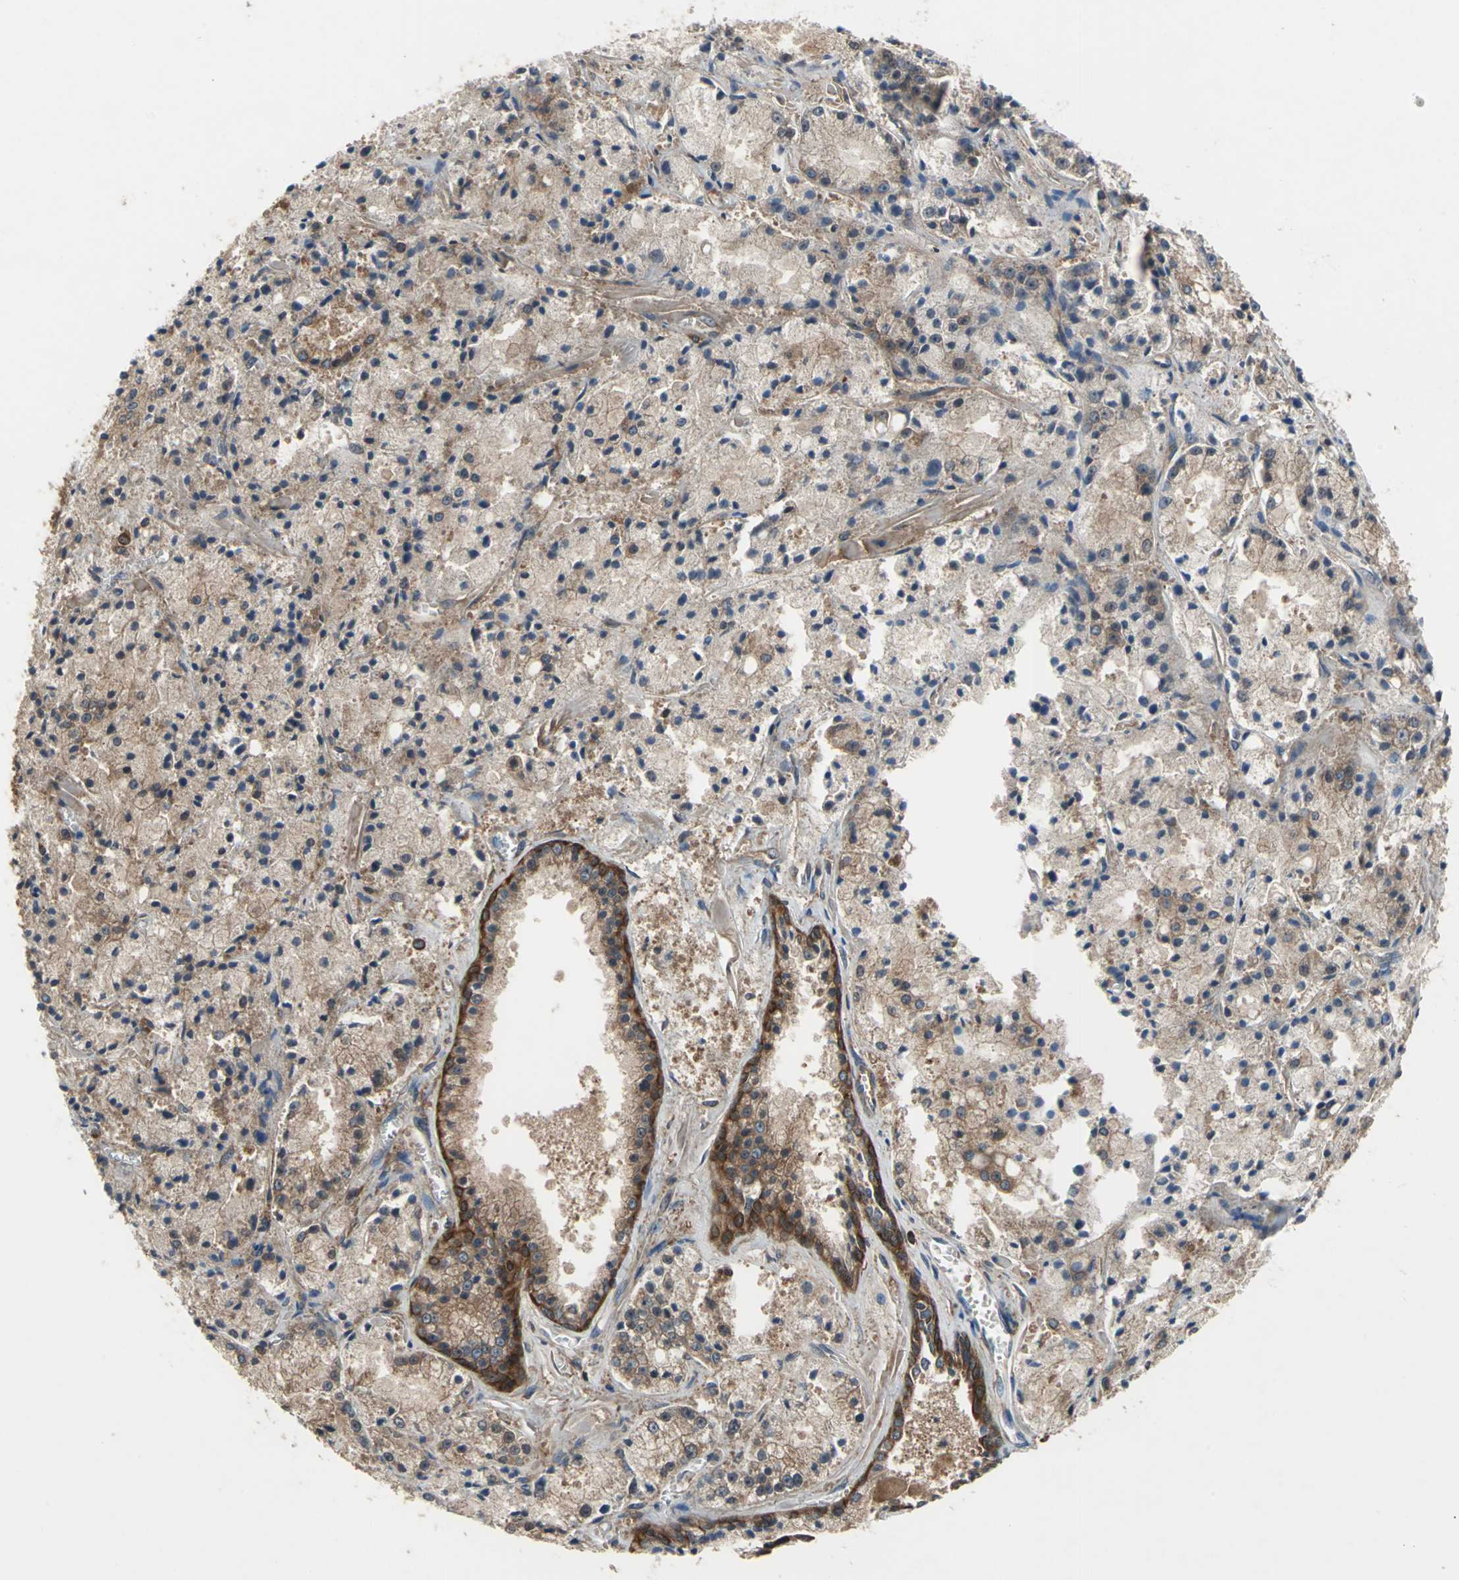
{"staining": {"intensity": "moderate", "quantity": ">75%", "location": "cytoplasmic/membranous"}, "tissue": "prostate cancer", "cell_type": "Tumor cells", "image_type": "cancer", "snomed": [{"axis": "morphology", "description": "Adenocarcinoma, Low grade"}, {"axis": "topography", "description": "Prostate"}], "caption": "This histopathology image reveals prostate low-grade adenocarcinoma stained with IHC to label a protein in brown. The cytoplasmic/membranous of tumor cells show moderate positivity for the protein. Nuclei are counter-stained blue.", "gene": "CAPN1", "patient": {"sex": "male", "age": 64}}